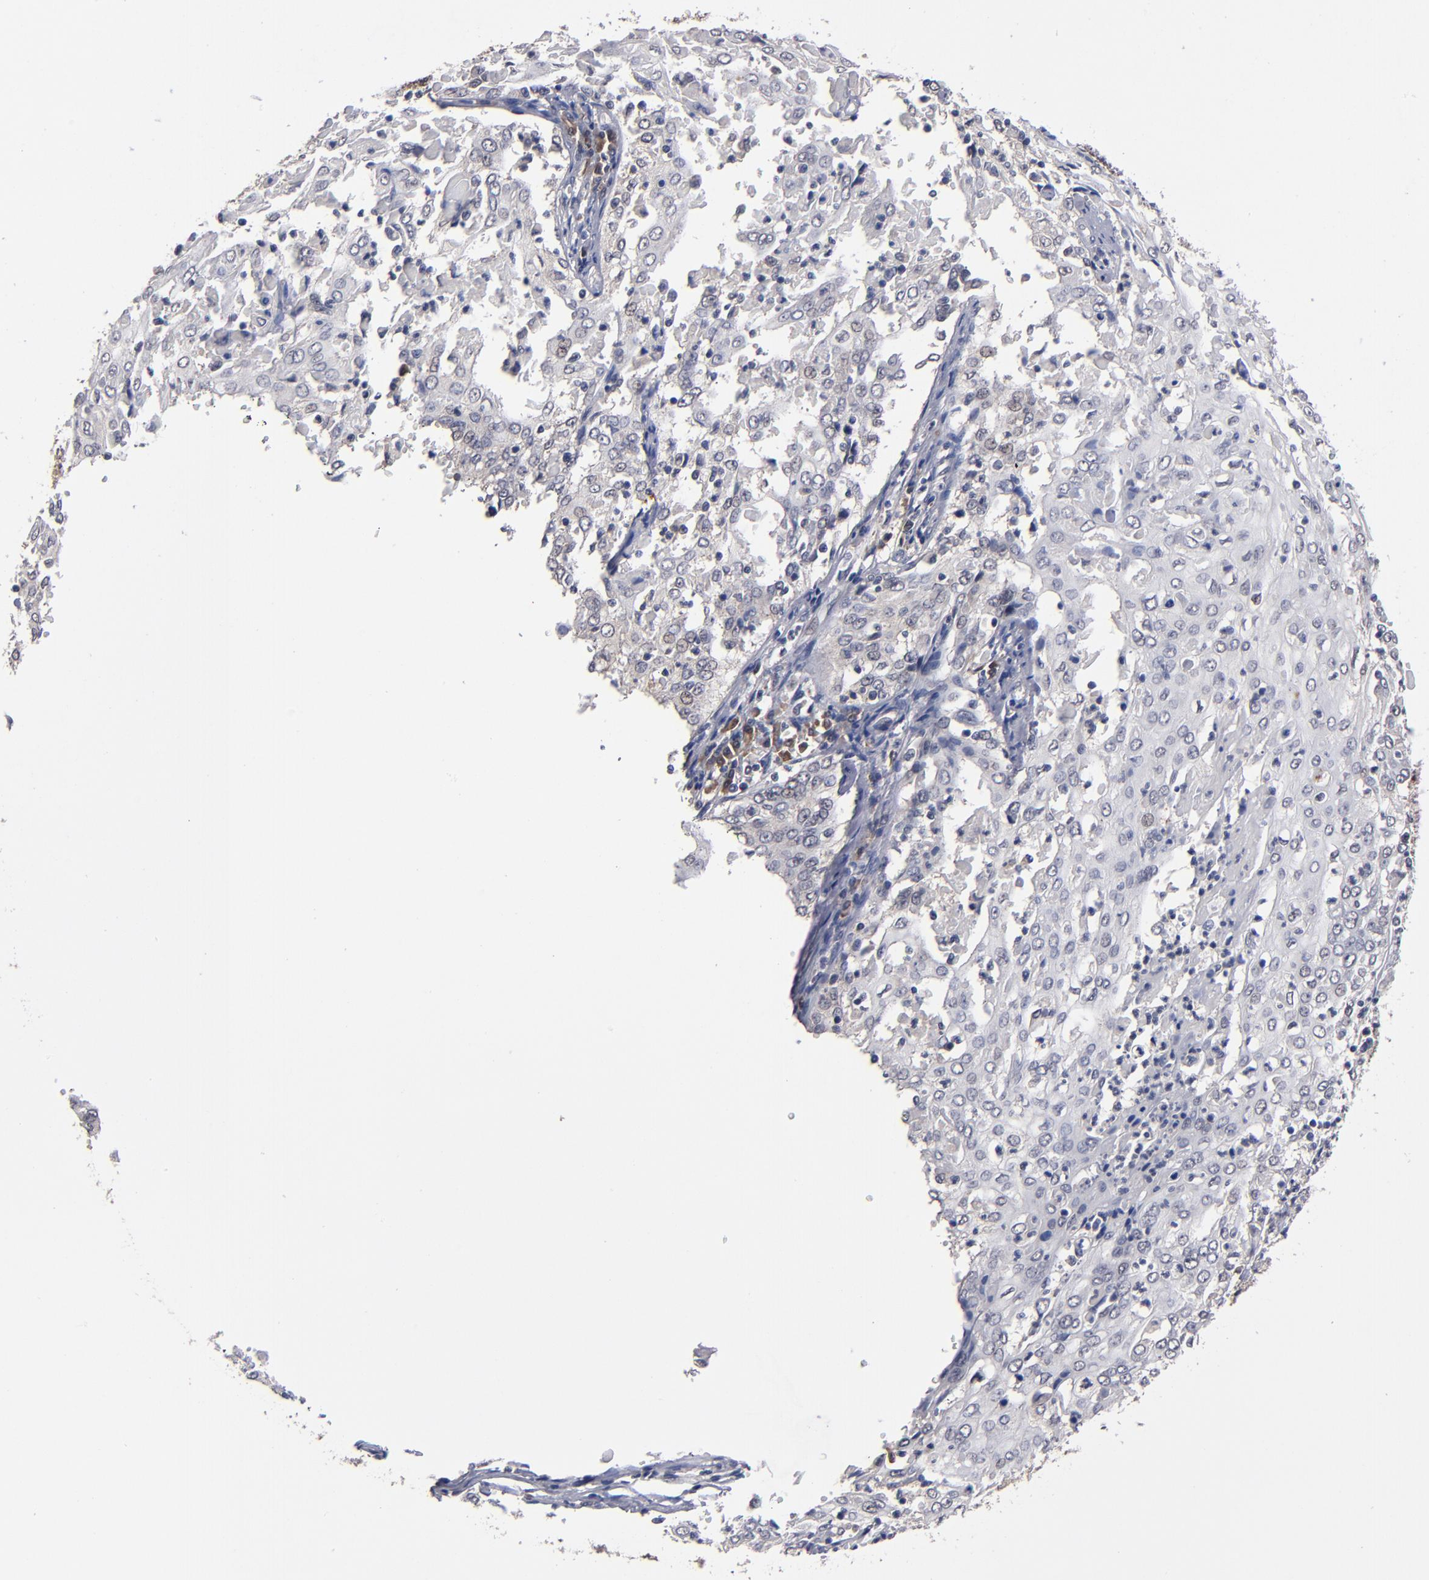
{"staining": {"intensity": "weak", "quantity": "<25%", "location": "cytoplasmic/membranous"}, "tissue": "cervical cancer", "cell_type": "Tumor cells", "image_type": "cancer", "snomed": [{"axis": "morphology", "description": "Squamous cell carcinoma, NOS"}, {"axis": "topography", "description": "Cervix"}], "caption": "High power microscopy micrograph of an immunohistochemistry image of cervical cancer, revealing no significant expression in tumor cells.", "gene": "ALG13", "patient": {"sex": "female", "age": 39}}